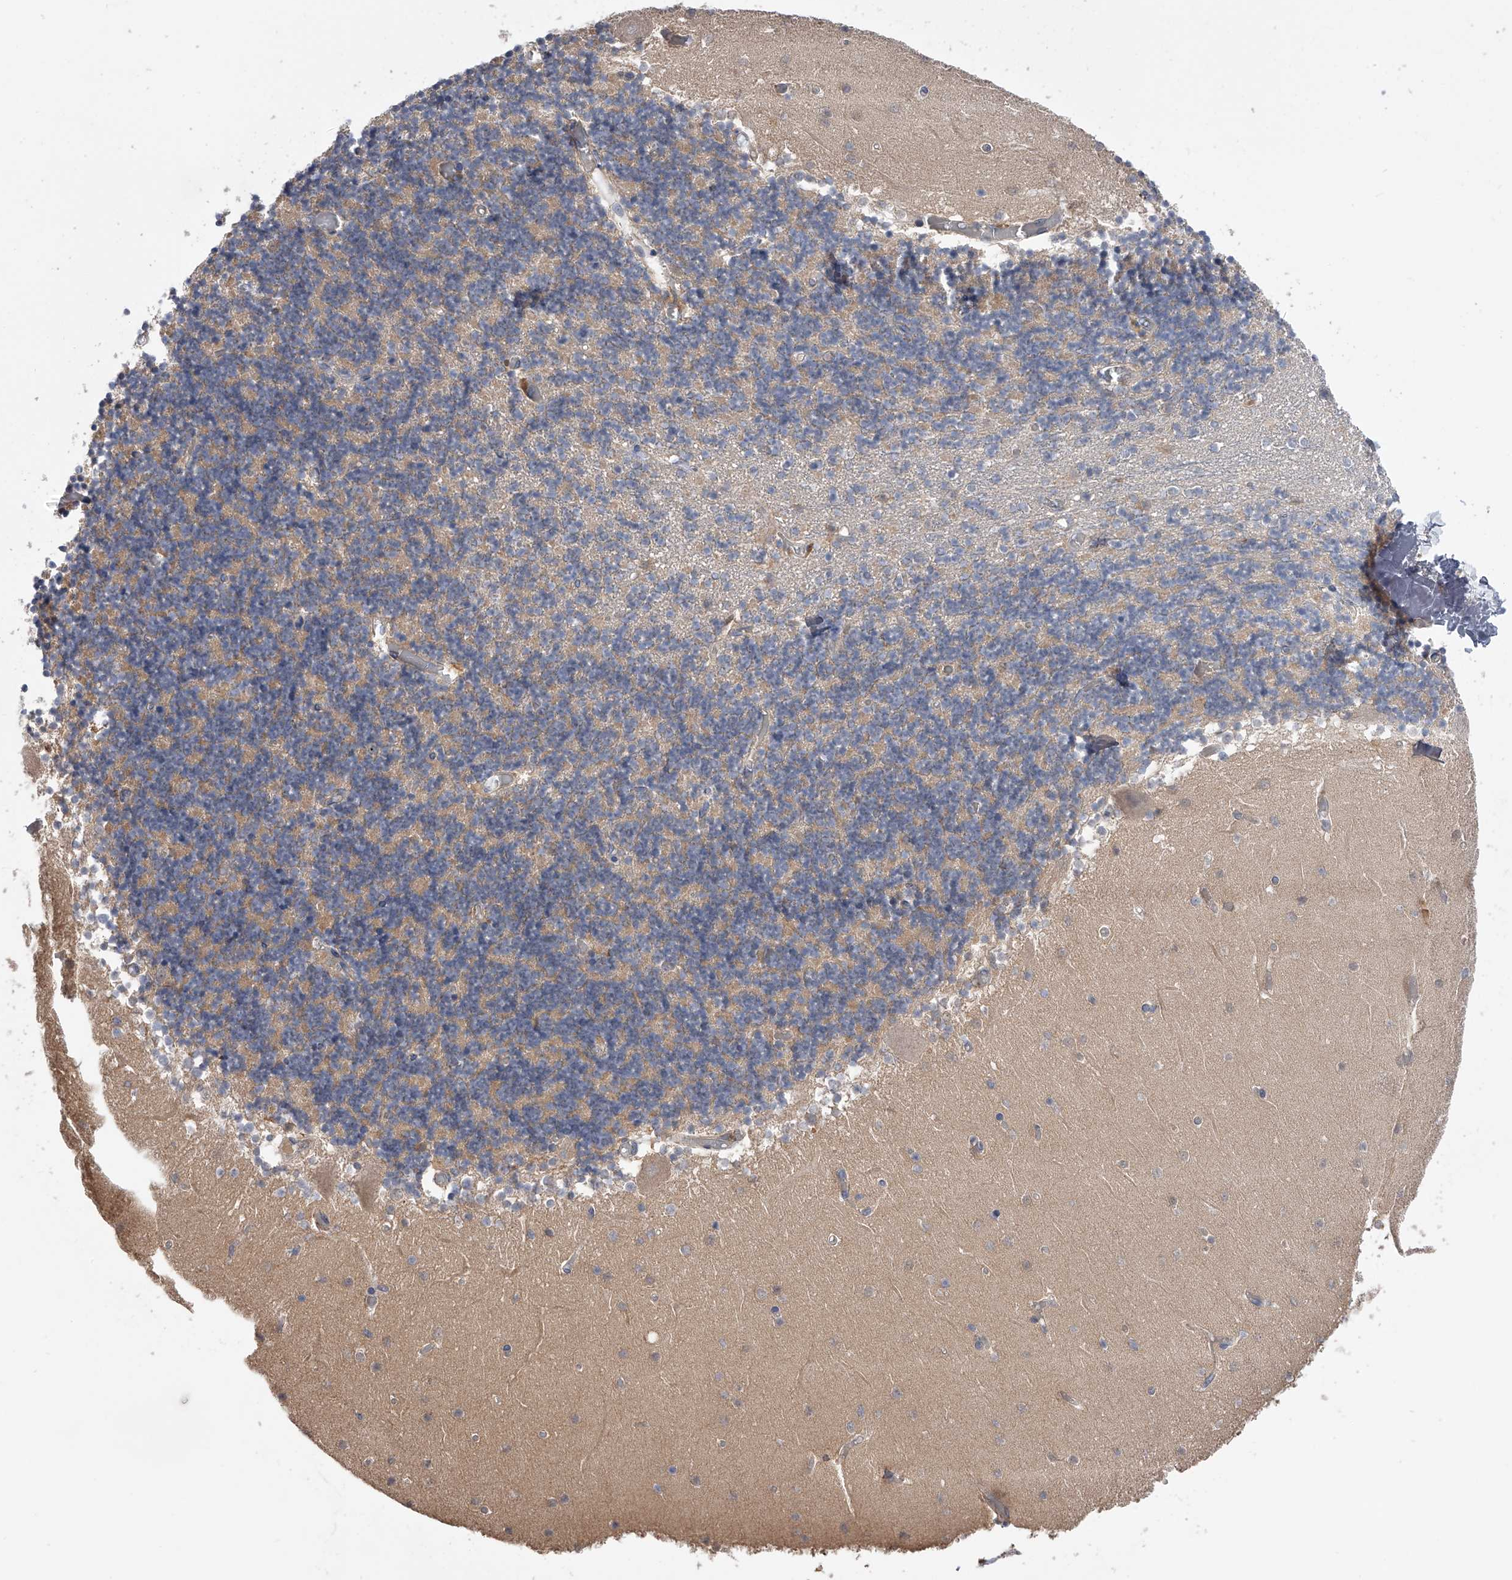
{"staining": {"intensity": "negative", "quantity": "none", "location": "none"}, "tissue": "cerebellum", "cell_type": "Cells in granular layer", "image_type": "normal", "snomed": [{"axis": "morphology", "description": "Normal tissue, NOS"}, {"axis": "topography", "description": "Cerebellum"}], "caption": "Immunohistochemistry of benign cerebellum shows no positivity in cells in granular layer.", "gene": "CFAP298", "patient": {"sex": "female", "age": 28}}